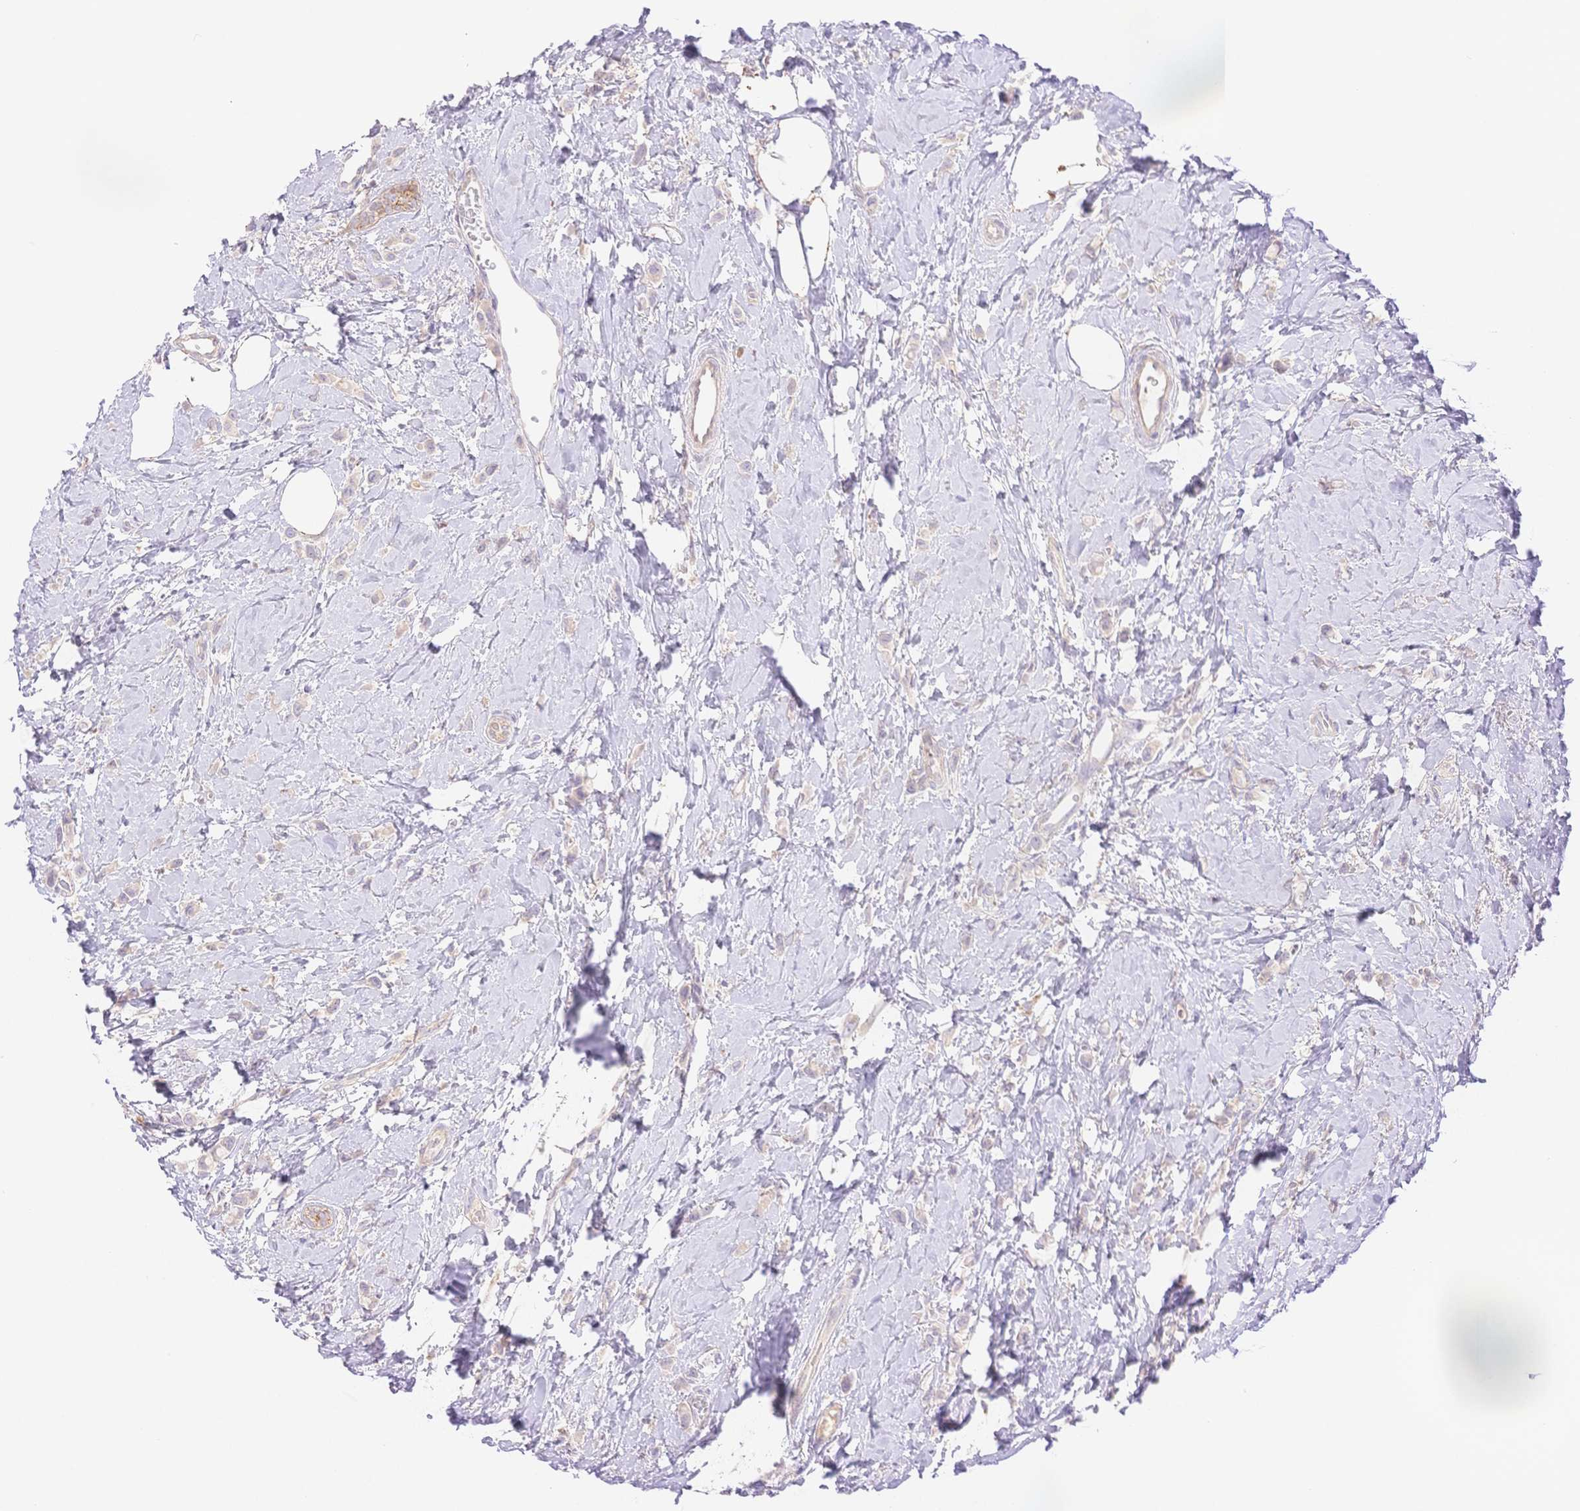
{"staining": {"intensity": "negative", "quantity": "none", "location": "none"}, "tissue": "breast cancer", "cell_type": "Tumor cells", "image_type": "cancer", "snomed": [{"axis": "morphology", "description": "Lobular carcinoma"}, {"axis": "topography", "description": "Breast"}], "caption": "High magnification brightfield microscopy of lobular carcinoma (breast) stained with DAB (brown) and counterstained with hematoxylin (blue): tumor cells show no significant staining. (DAB immunohistochemistry (IHC) with hematoxylin counter stain).", "gene": "WDR54", "patient": {"sex": "female", "age": 66}}